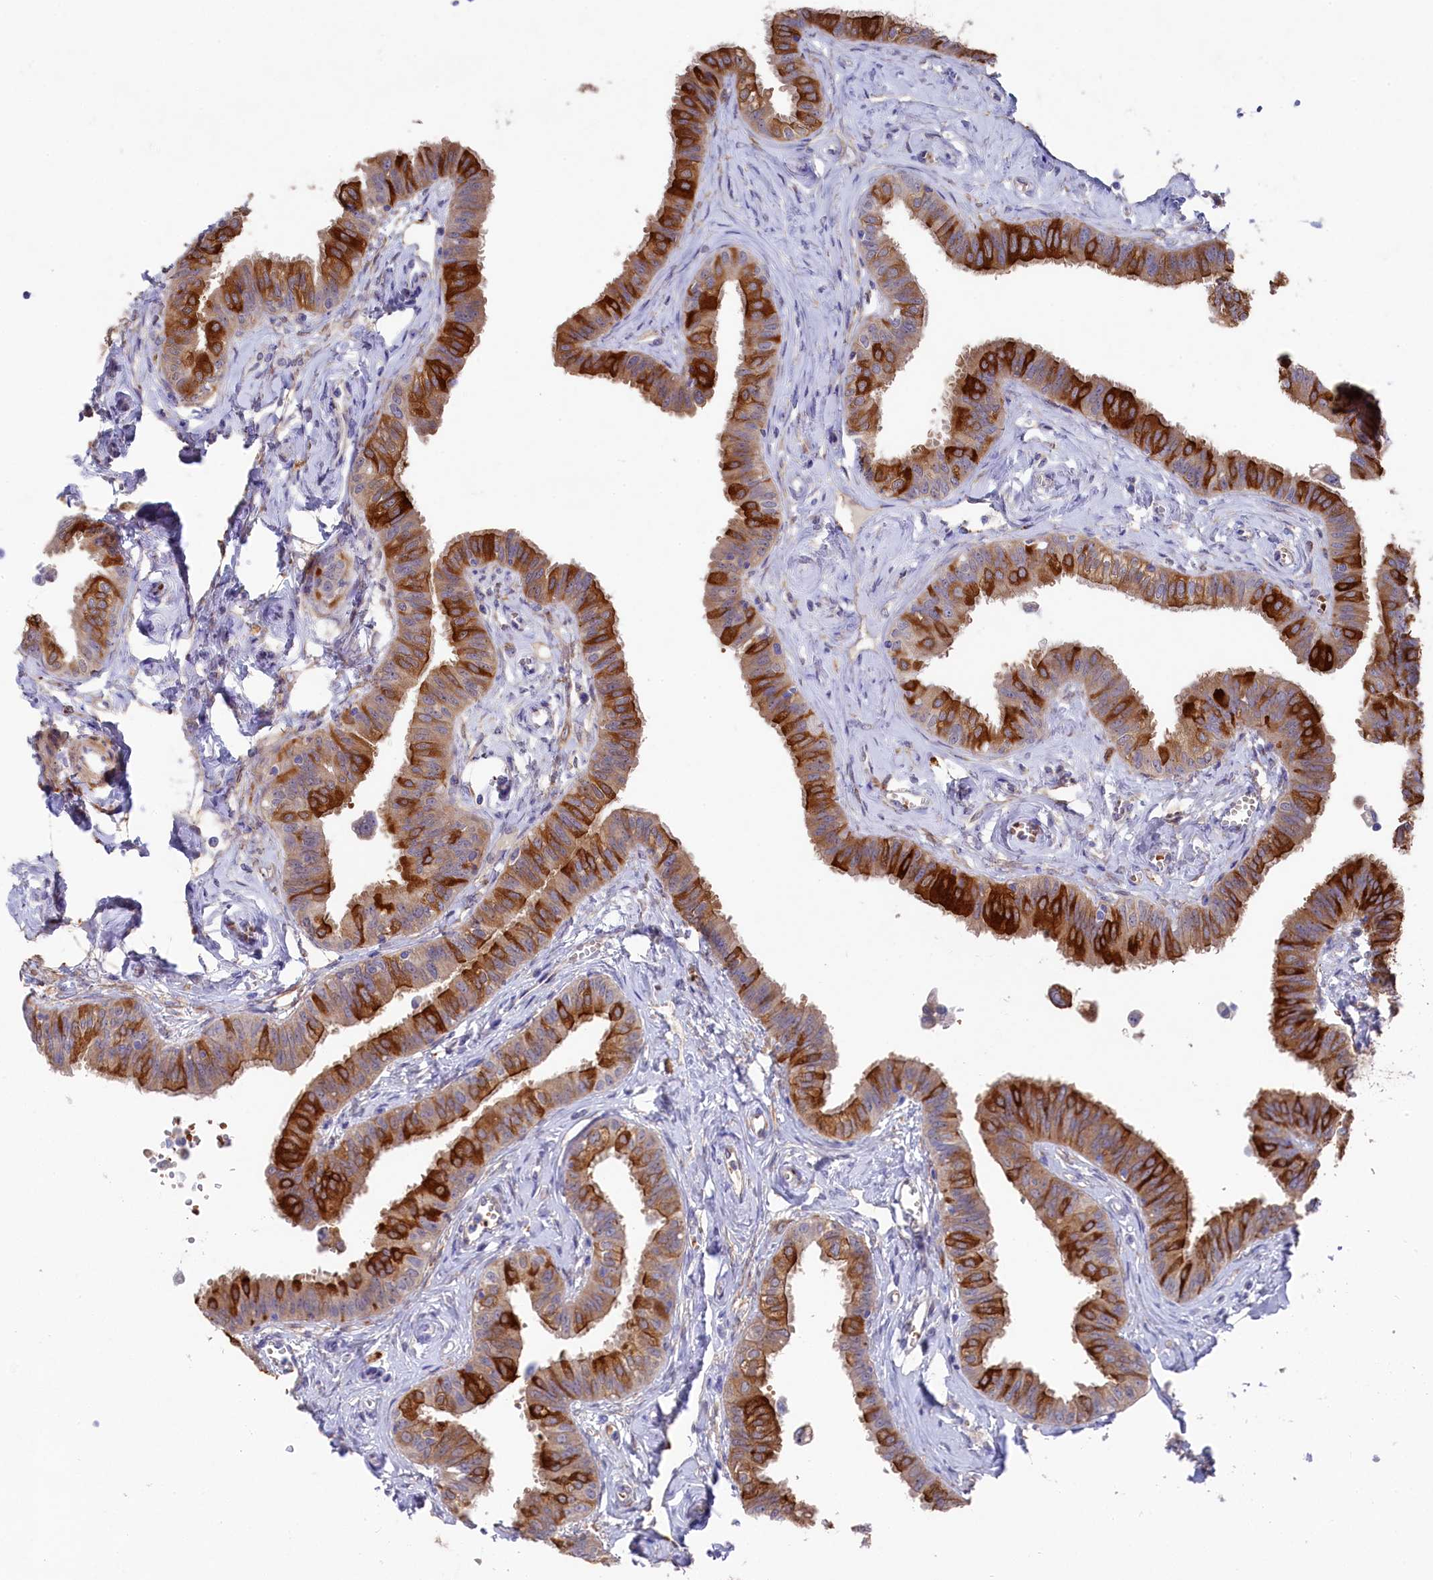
{"staining": {"intensity": "strong", "quantity": ">75%", "location": "cytoplasmic/membranous"}, "tissue": "fallopian tube", "cell_type": "Glandular cells", "image_type": "normal", "snomed": [{"axis": "morphology", "description": "Normal tissue, NOS"}, {"axis": "morphology", "description": "Carcinoma, NOS"}, {"axis": "topography", "description": "Fallopian tube"}, {"axis": "topography", "description": "Ovary"}], "caption": "Approximately >75% of glandular cells in normal fallopian tube demonstrate strong cytoplasmic/membranous protein positivity as visualized by brown immunohistochemical staining.", "gene": "LHFPL4", "patient": {"sex": "female", "age": 59}}